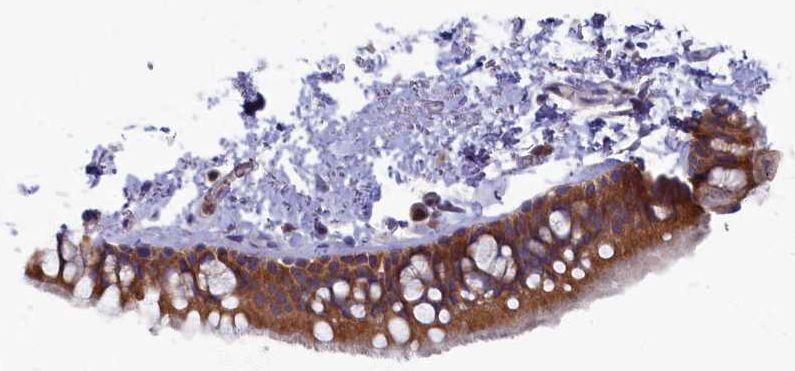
{"staining": {"intensity": "moderate", "quantity": ">75%", "location": "cytoplasmic/membranous"}, "tissue": "bronchus", "cell_type": "Respiratory epithelial cells", "image_type": "normal", "snomed": [{"axis": "morphology", "description": "Normal tissue, NOS"}, {"axis": "topography", "description": "Cartilage tissue"}, {"axis": "topography", "description": "Bronchus"}], "caption": "Approximately >75% of respiratory epithelial cells in normal human bronchus exhibit moderate cytoplasmic/membranous protein expression as visualized by brown immunohistochemical staining.", "gene": "WDR59", "patient": {"sex": "female", "age": 73}}